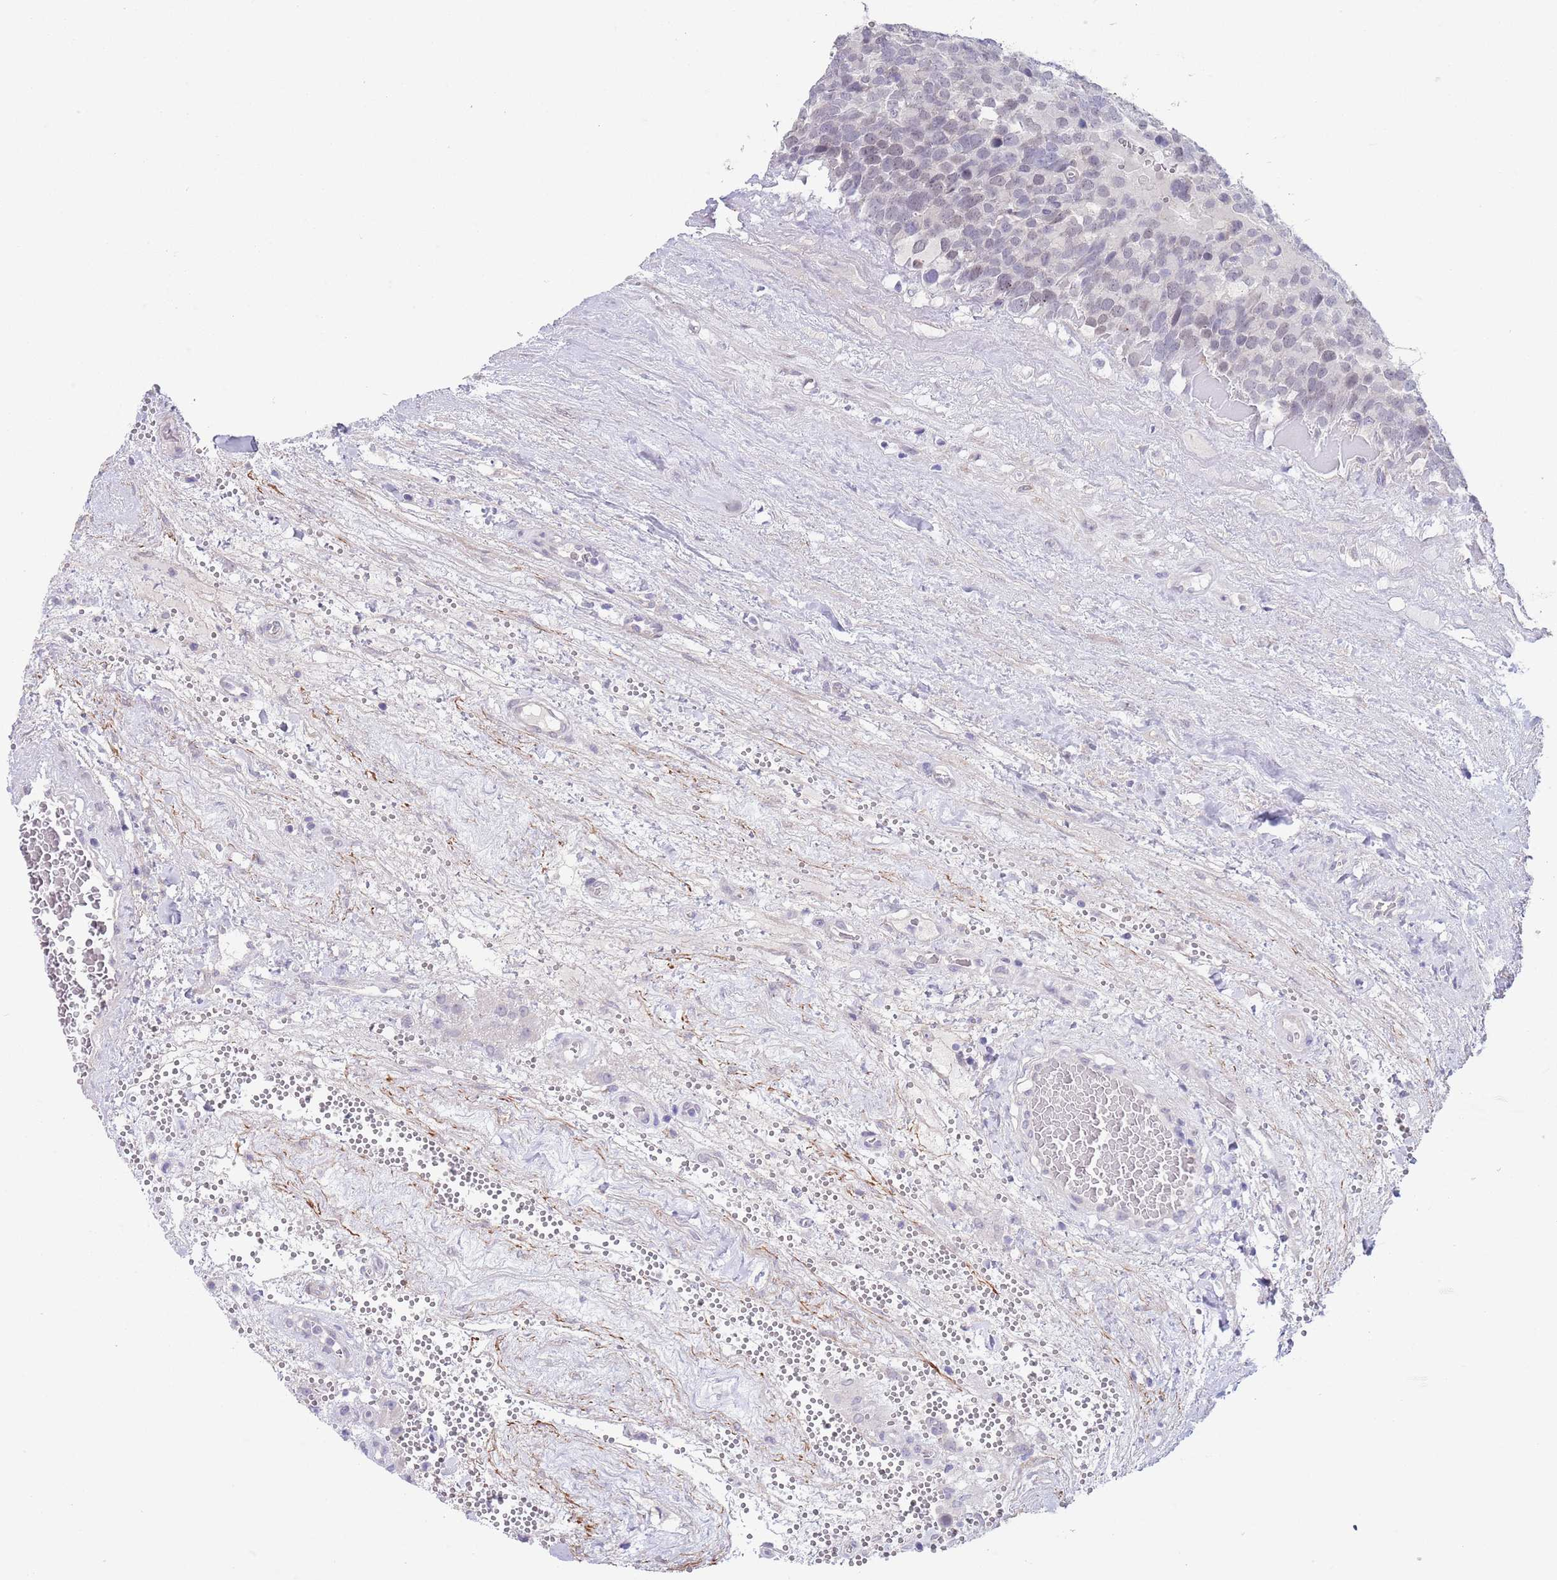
{"staining": {"intensity": "negative", "quantity": "none", "location": "none"}, "tissue": "testis cancer", "cell_type": "Tumor cells", "image_type": "cancer", "snomed": [{"axis": "morphology", "description": "Seminoma, NOS"}, {"axis": "topography", "description": "Testis"}], "caption": "Histopathology image shows no significant protein staining in tumor cells of seminoma (testis).", "gene": "RNF169", "patient": {"sex": "male", "age": 71}}